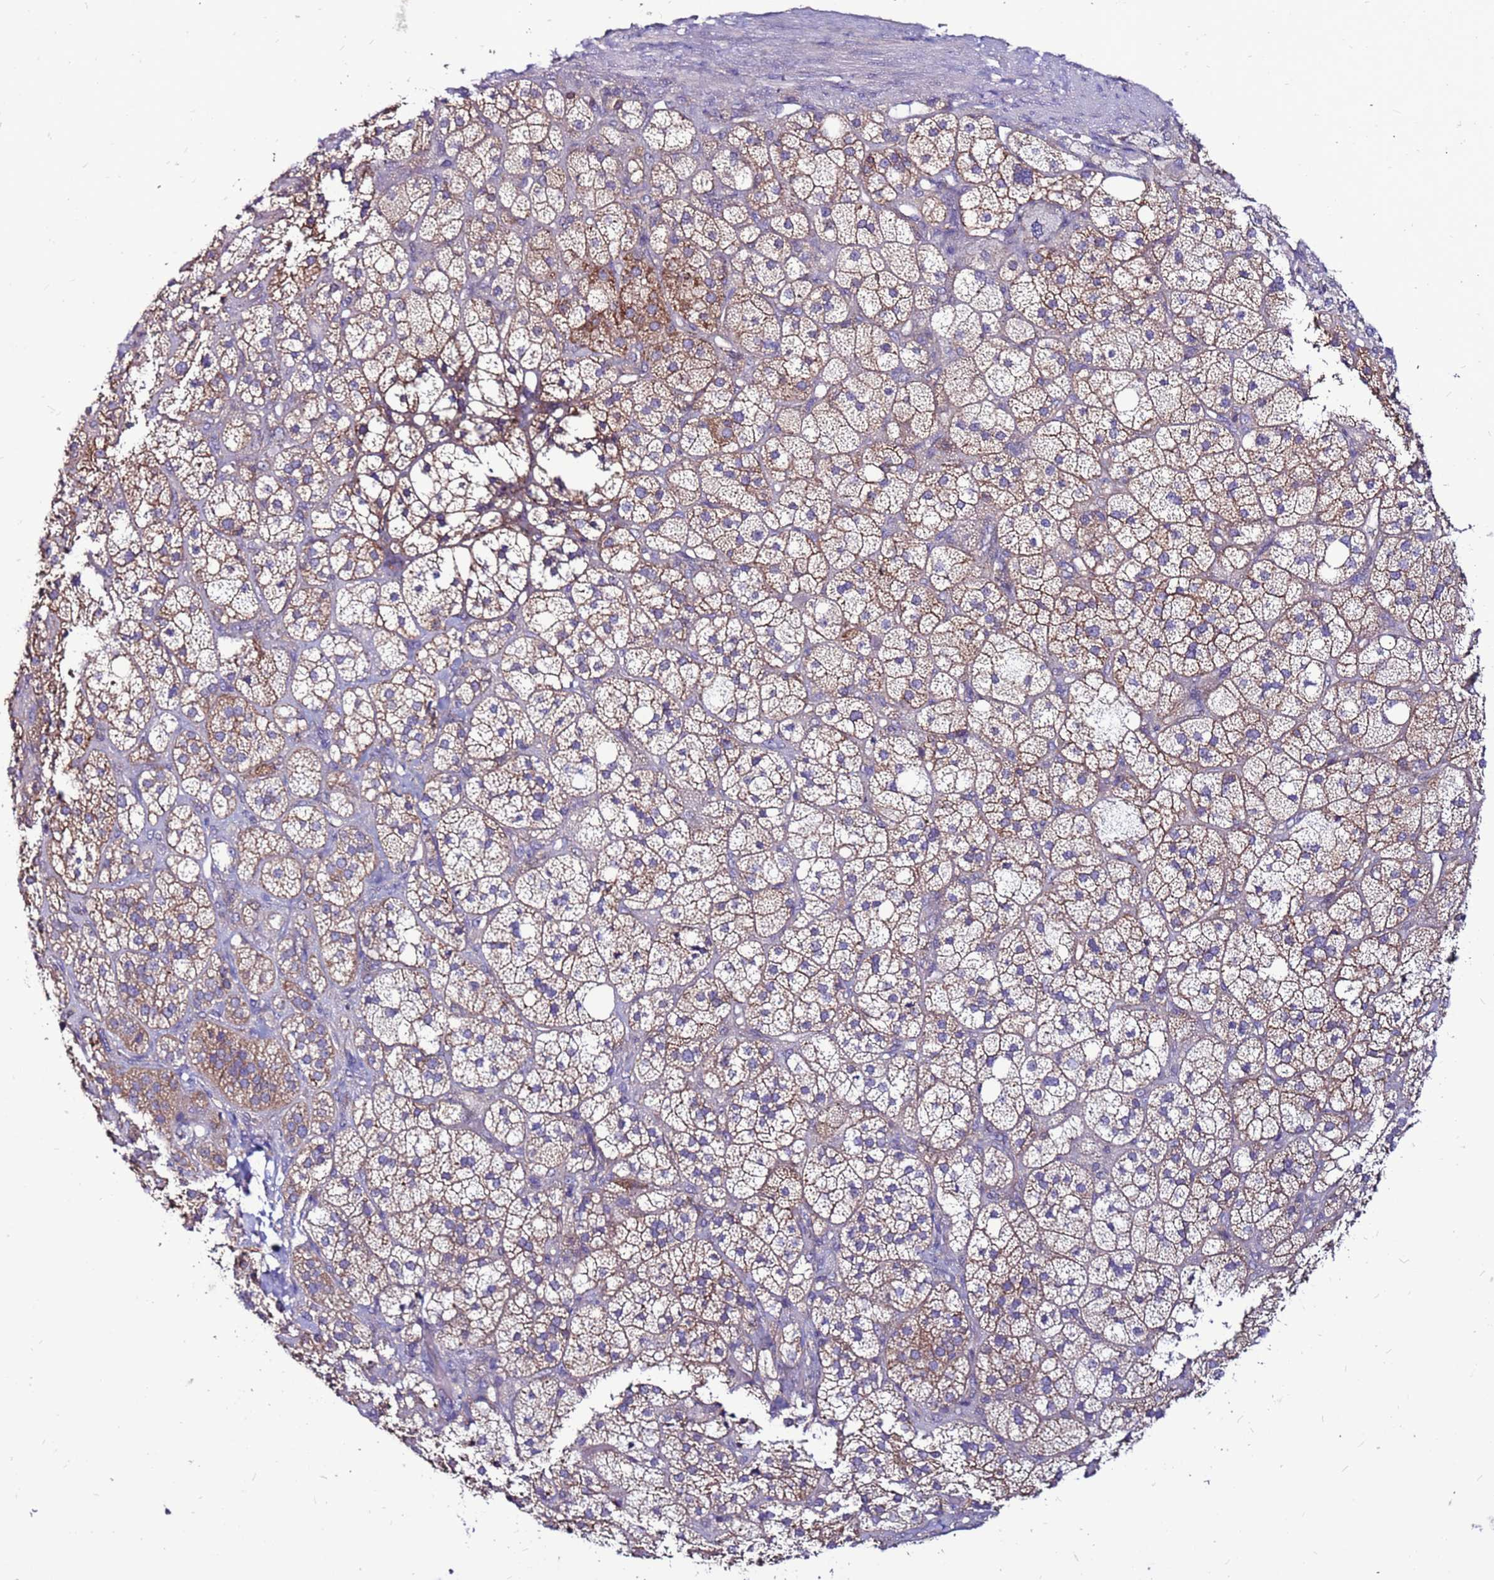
{"staining": {"intensity": "moderate", "quantity": "25%-75%", "location": "cytoplasmic/membranous"}, "tissue": "adrenal gland", "cell_type": "Glandular cells", "image_type": "normal", "snomed": [{"axis": "morphology", "description": "Normal tissue, NOS"}, {"axis": "topography", "description": "Adrenal gland"}], "caption": "Unremarkable adrenal gland exhibits moderate cytoplasmic/membranous positivity in approximately 25%-75% of glandular cells, visualized by immunohistochemistry.", "gene": "NRN1L", "patient": {"sex": "male", "age": 61}}